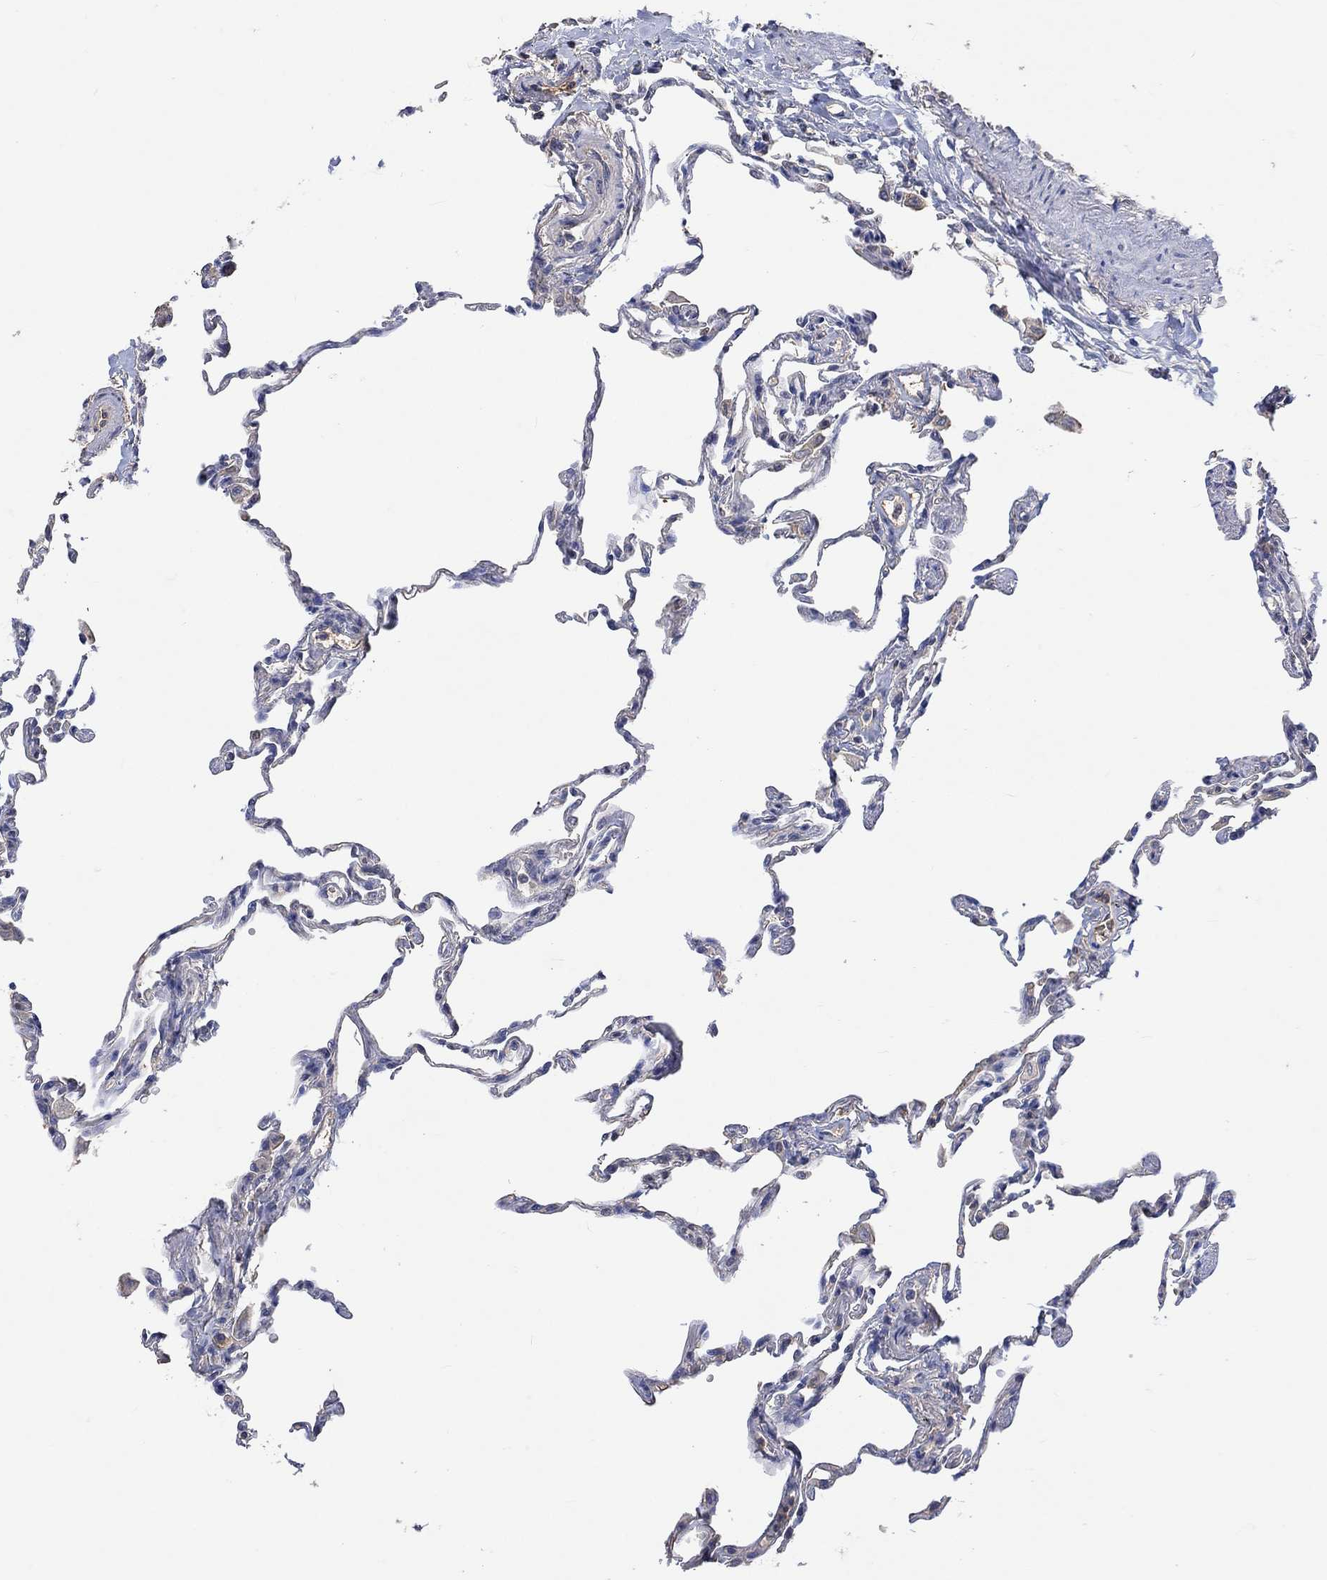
{"staining": {"intensity": "negative", "quantity": "none", "location": "none"}, "tissue": "lung", "cell_type": "Alveolar cells", "image_type": "normal", "snomed": [{"axis": "morphology", "description": "Normal tissue, NOS"}, {"axis": "topography", "description": "Lung"}], "caption": "High magnification brightfield microscopy of benign lung stained with DAB (brown) and counterstained with hematoxylin (blue): alveolar cells show no significant positivity.", "gene": "MSTN", "patient": {"sex": "female", "age": 57}}